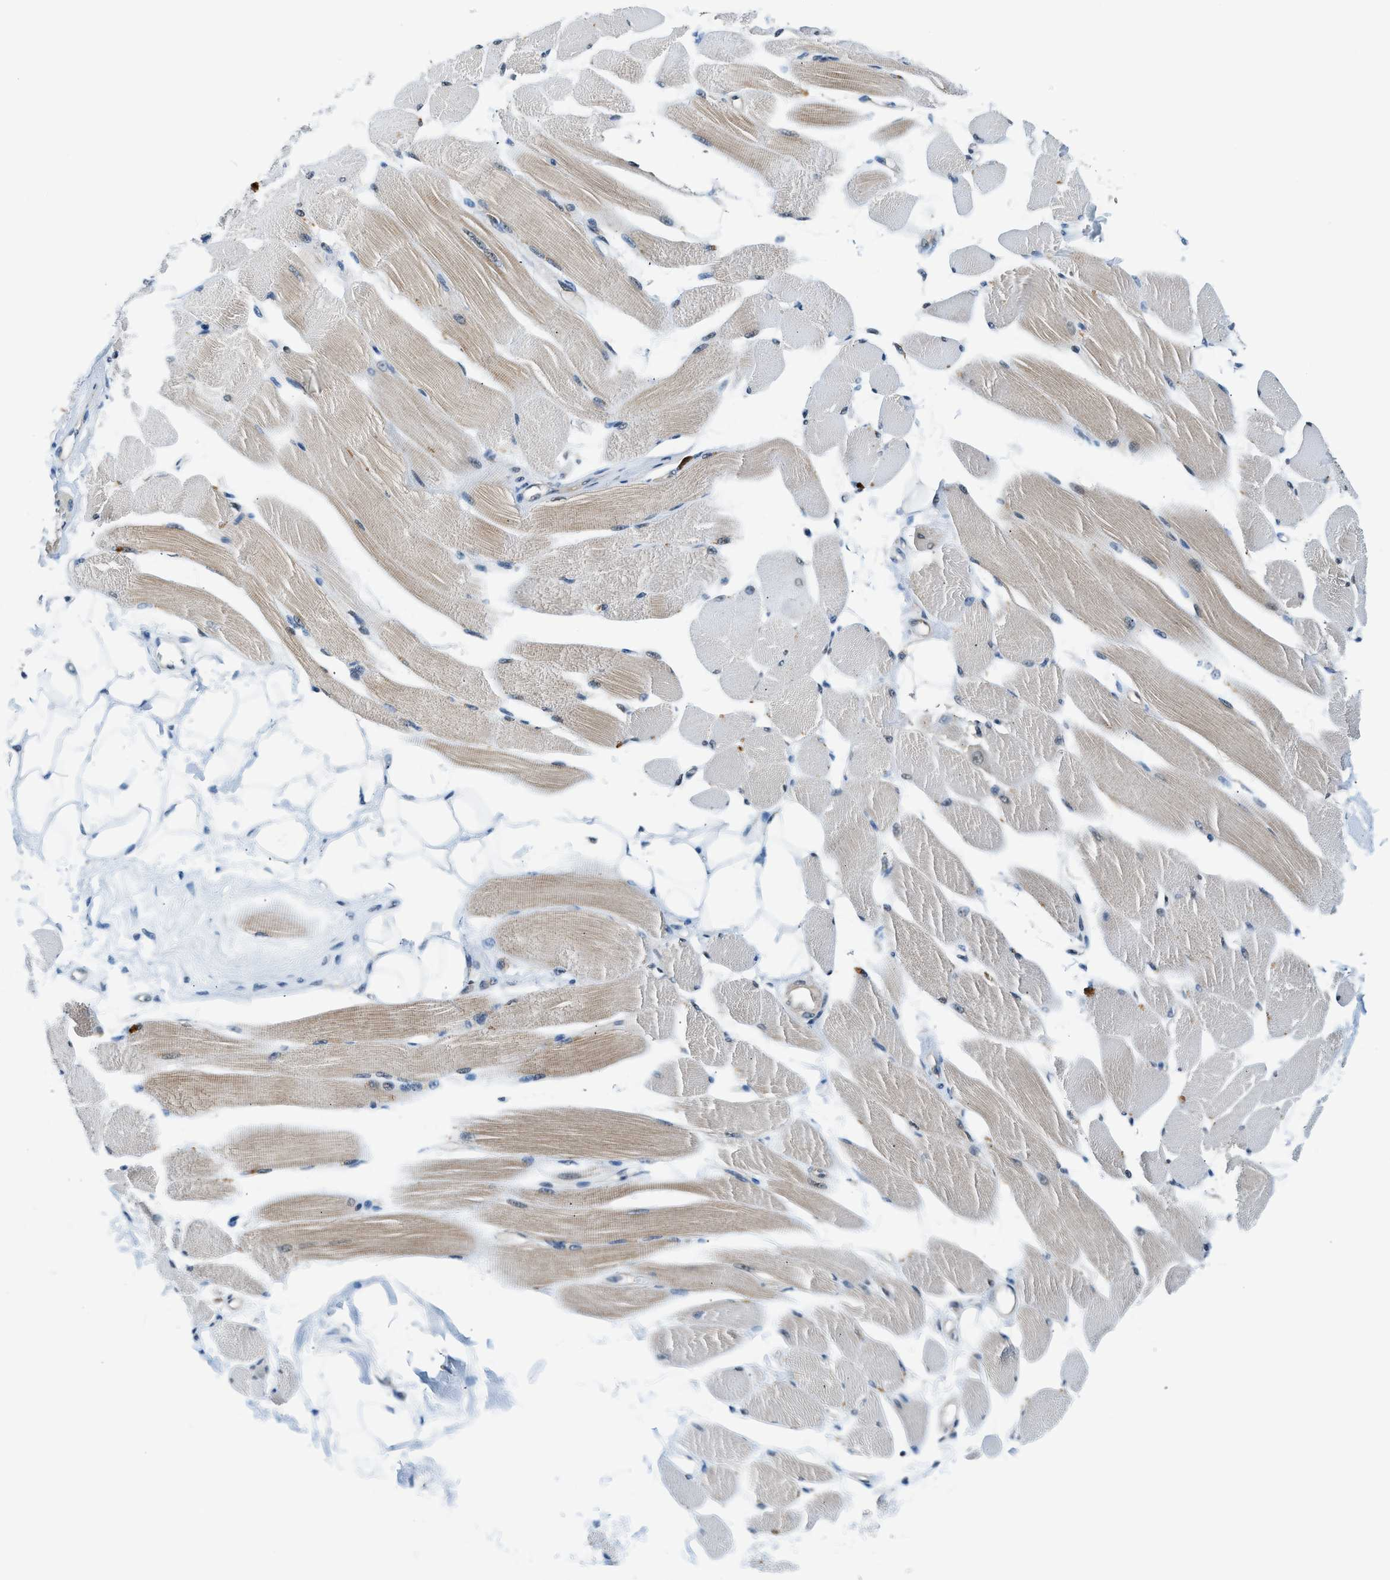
{"staining": {"intensity": "weak", "quantity": "<25%", "location": "cytoplasmic/membranous"}, "tissue": "skeletal muscle", "cell_type": "Myocytes", "image_type": "normal", "snomed": [{"axis": "morphology", "description": "Normal tissue, NOS"}, {"axis": "topography", "description": "Skeletal muscle"}, {"axis": "topography", "description": "Peripheral nerve tissue"}], "caption": "The immunohistochemistry photomicrograph has no significant staining in myocytes of skeletal muscle.", "gene": "CBLB", "patient": {"sex": "female", "age": 84}}